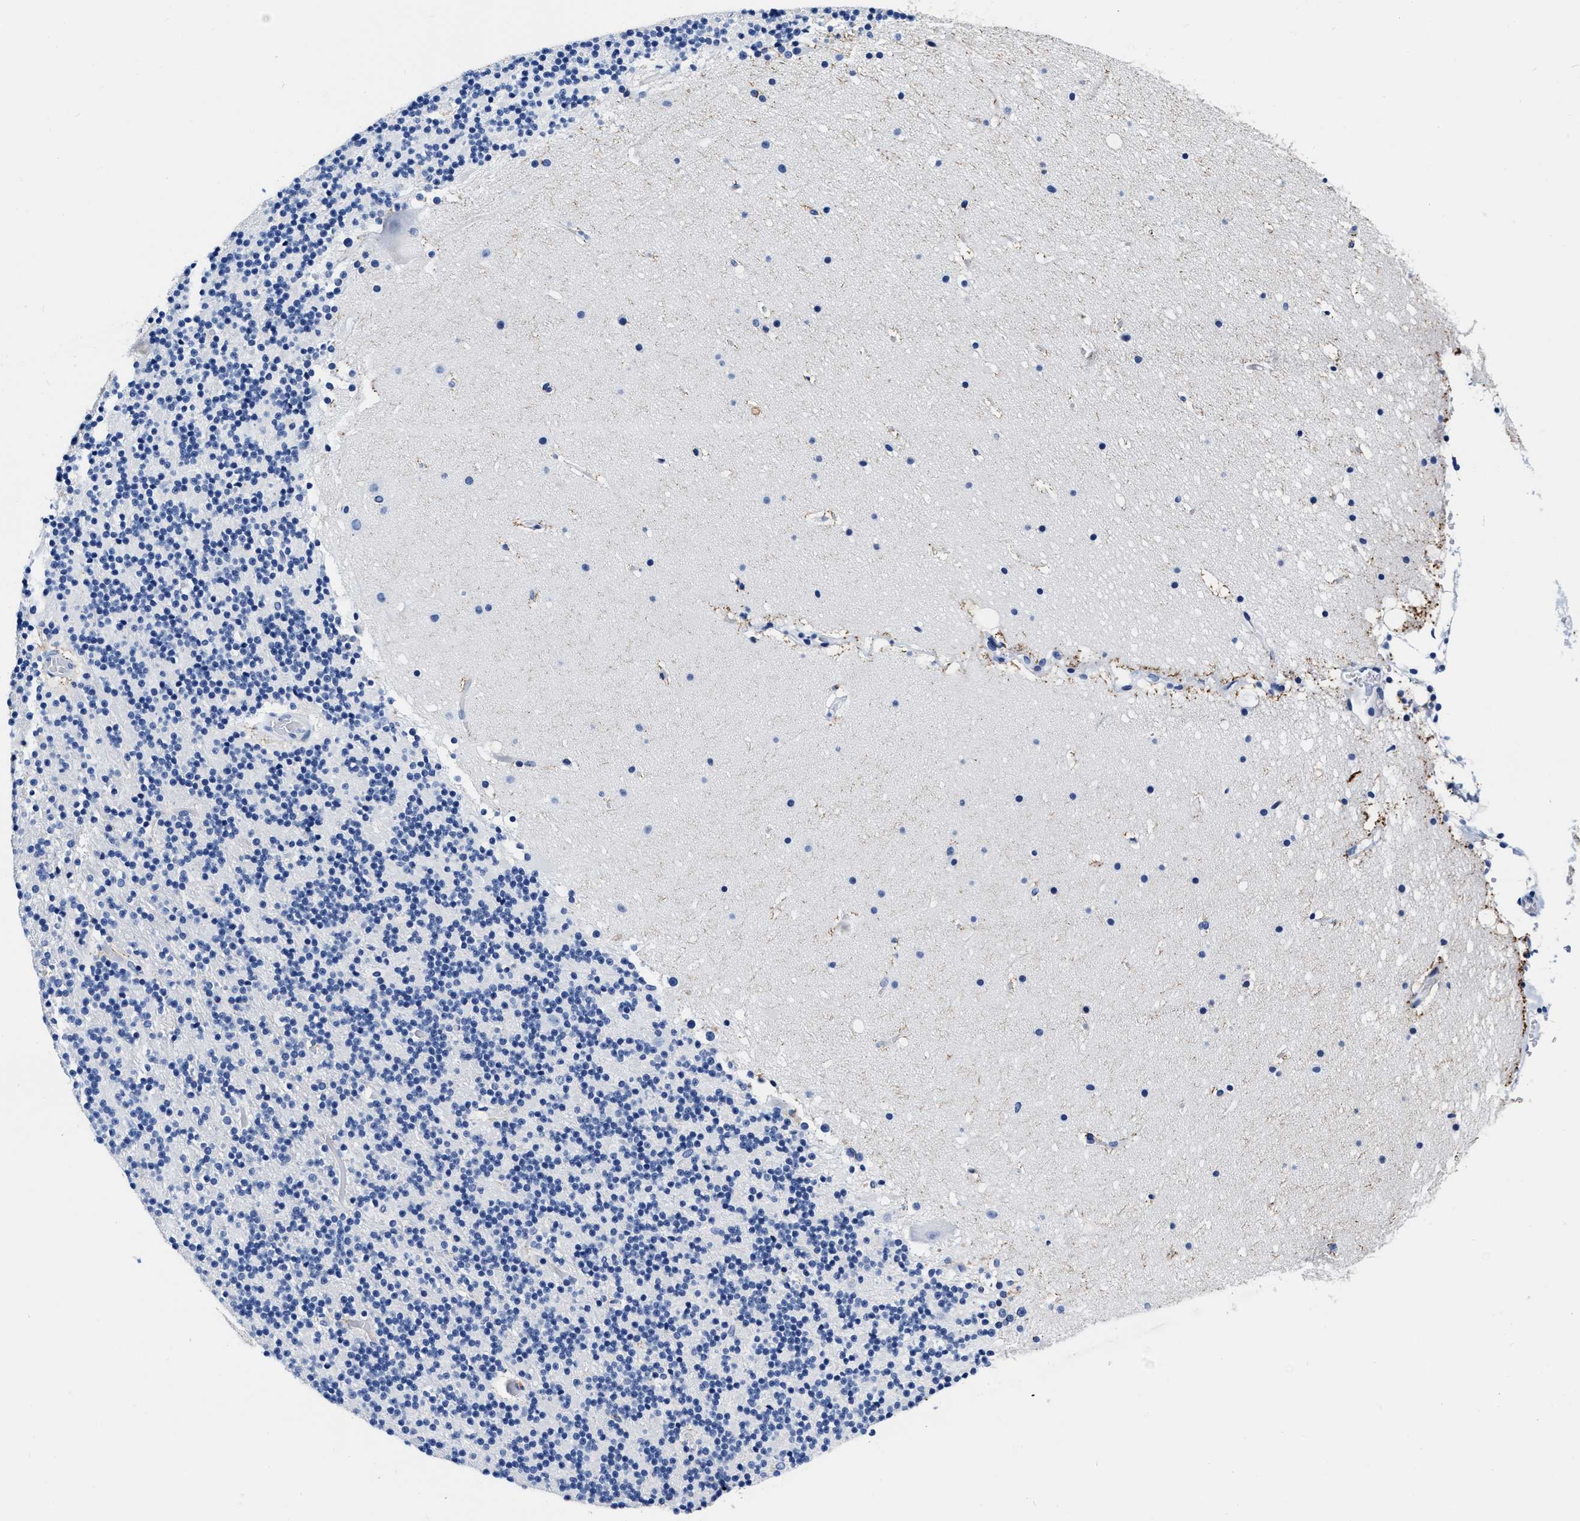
{"staining": {"intensity": "negative", "quantity": "none", "location": "none"}, "tissue": "cerebellum", "cell_type": "Cells in granular layer", "image_type": "normal", "snomed": [{"axis": "morphology", "description": "Normal tissue, NOS"}, {"axis": "topography", "description": "Cerebellum"}], "caption": "Immunohistochemical staining of benign cerebellum demonstrates no significant staining in cells in granular layer. The staining is performed using DAB (3,3'-diaminobenzidine) brown chromogen with nuclei counter-stained in using hematoxylin.", "gene": "CER1", "patient": {"sex": "male", "age": 57}}